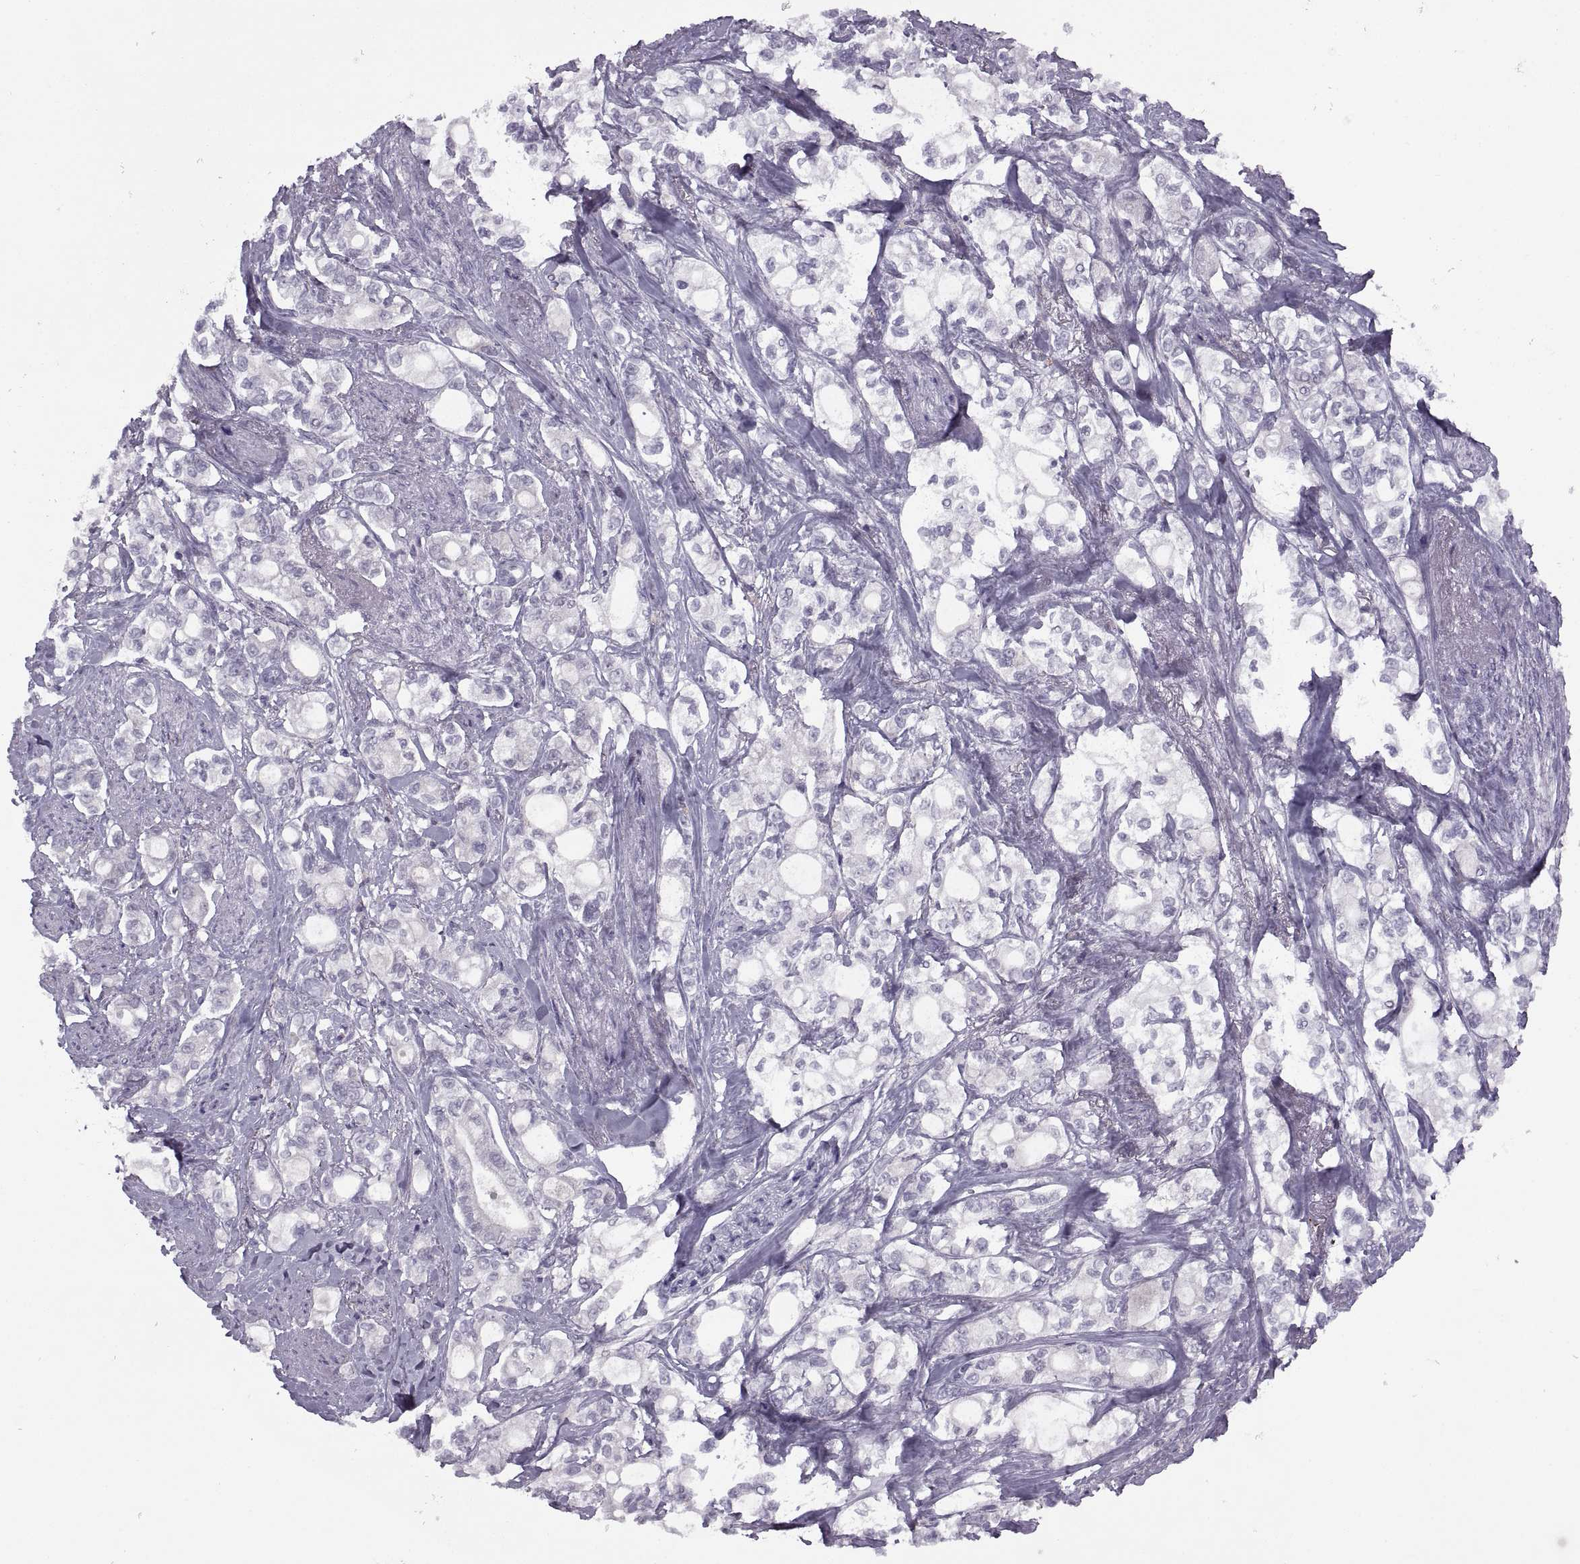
{"staining": {"intensity": "negative", "quantity": "none", "location": "none"}, "tissue": "stomach cancer", "cell_type": "Tumor cells", "image_type": "cancer", "snomed": [{"axis": "morphology", "description": "Adenocarcinoma, NOS"}, {"axis": "topography", "description": "Stomach"}], "caption": "Photomicrograph shows no protein positivity in tumor cells of stomach cancer tissue.", "gene": "RSPH6A", "patient": {"sex": "male", "age": 63}}